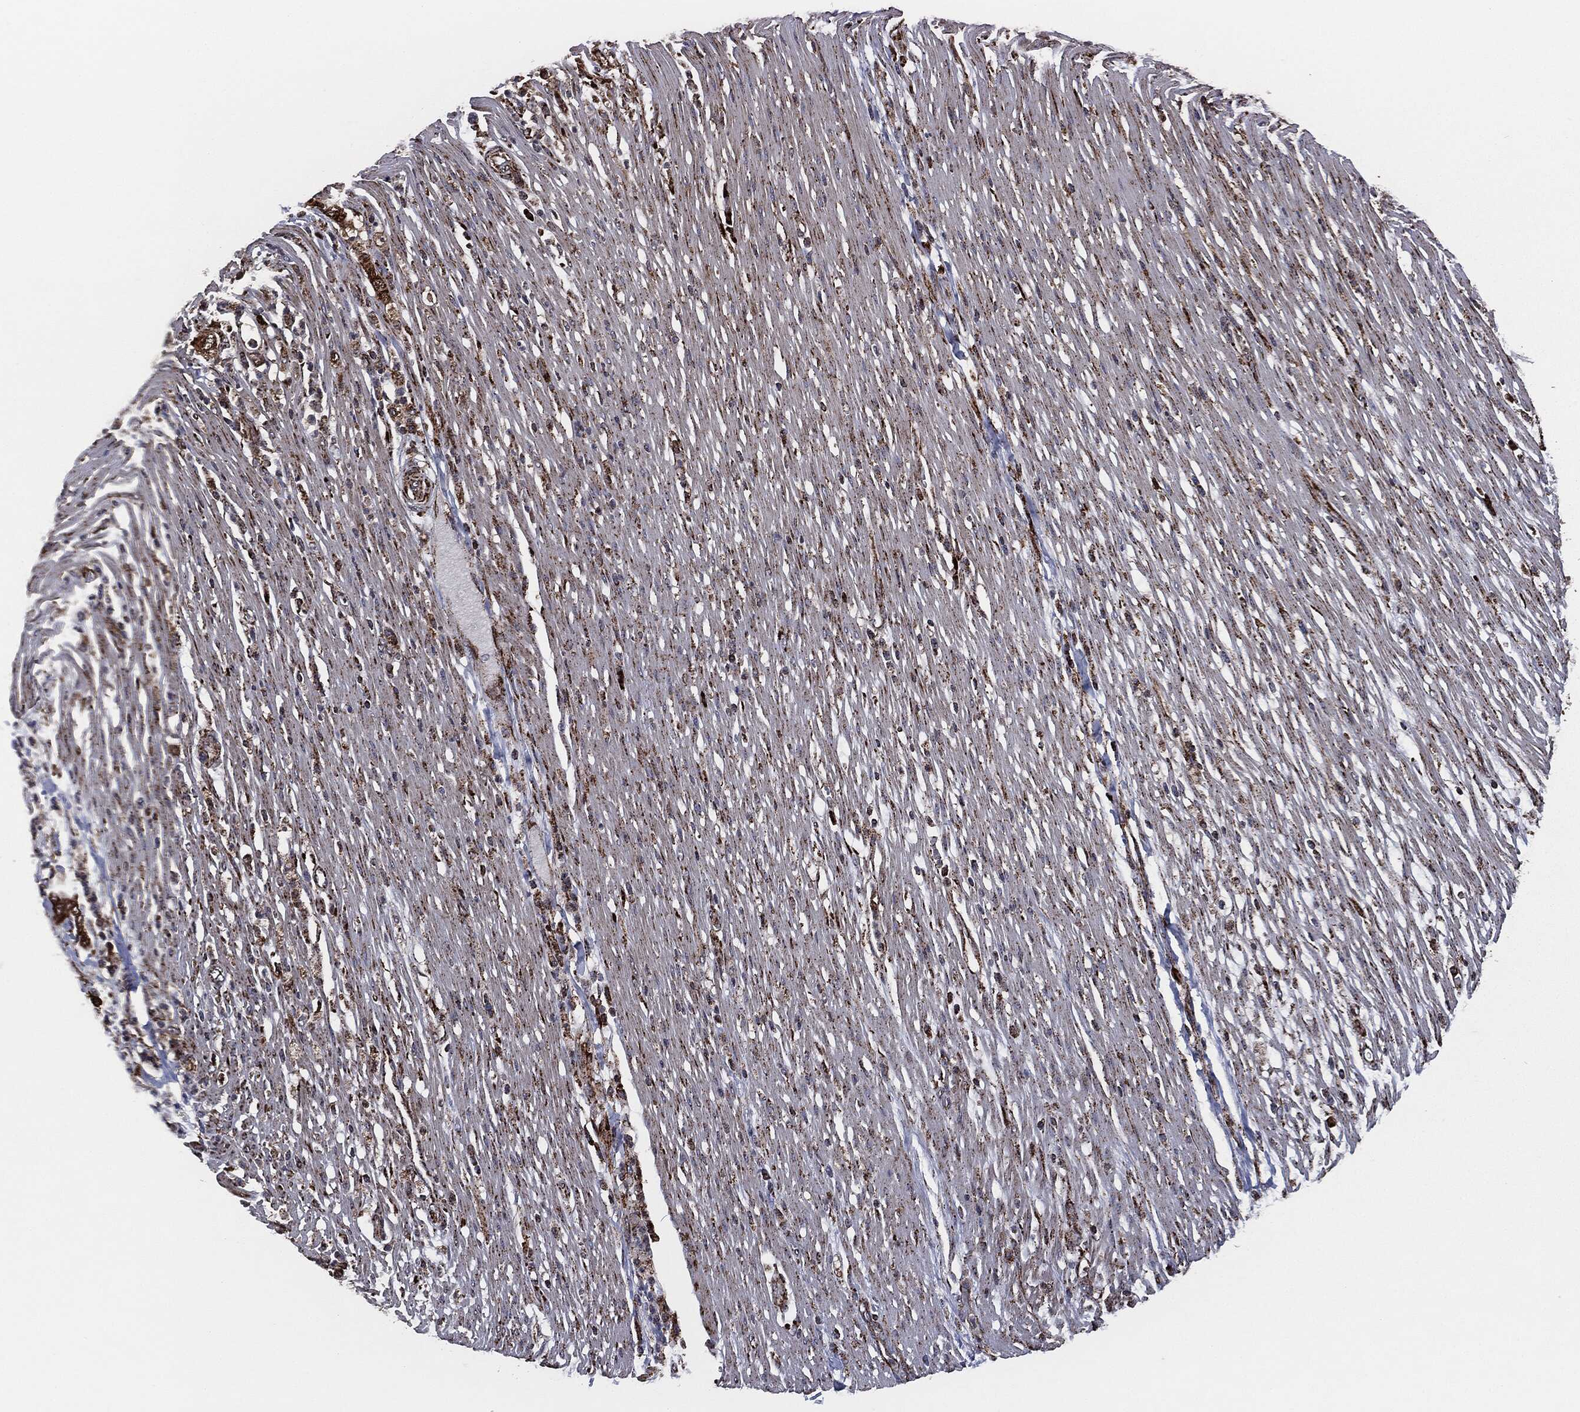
{"staining": {"intensity": "strong", "quantity": ">75%", "location": "cytoplasmic/membranous"}, "tissue": "pancreatic cancer", "cell_type": "Tumor cells", "image_type": "cancer", "snomed": [{"axis": "morphology", "description": "Adenocarcinoma, NOS"}, {"axis": "topography", "description": "Pancreas"}], "caption": "Brown immunohistochemical staining in human adenocarcinoma (pancreatic) demonstrates strong cytoplasmic/membranous staining in about >75% of tumor cells.", "gene": "FH", "patient": {"sex": "male", "age": 71}}